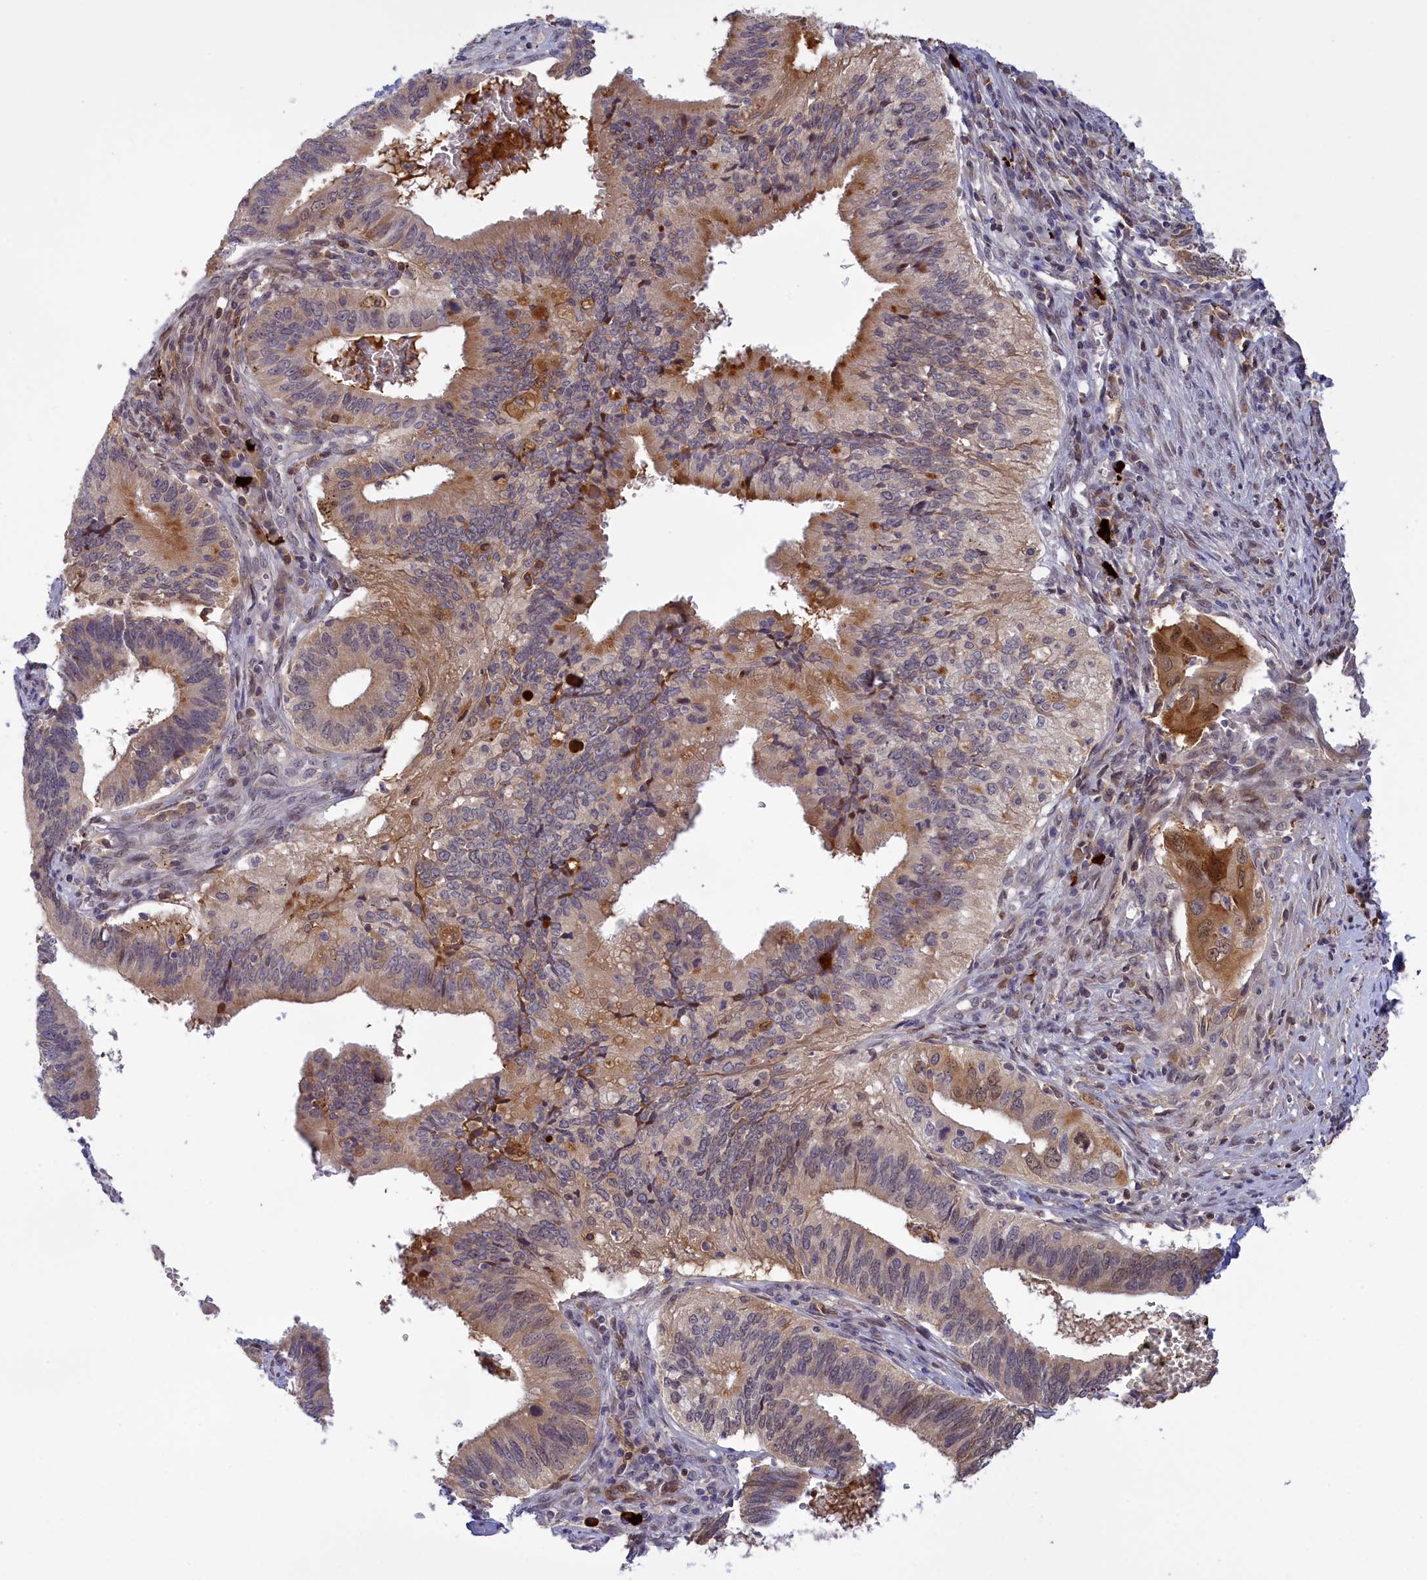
{"staining": {"intensity": "moderate", "quantity": "25%-75%", "location": "cytoplasmic/membranous,nuclear"}, "tissue": "cervical cancer", "cell_type": "Tumor cells", "image_type": "cancer", "snomed": [{"axis": "morphology", "description": "Adenocarcinoma, NOS"}, {"axis": "topography", "description": "Cervix"}], "caption": "Moderate cytoplasmic/membranous and nuclear expression is seen in about 25%-75% of tumor cells in adenocarcinoma (cervical).", "gene": "RRAD", "patient": {"sex": "female", "age": 42}}